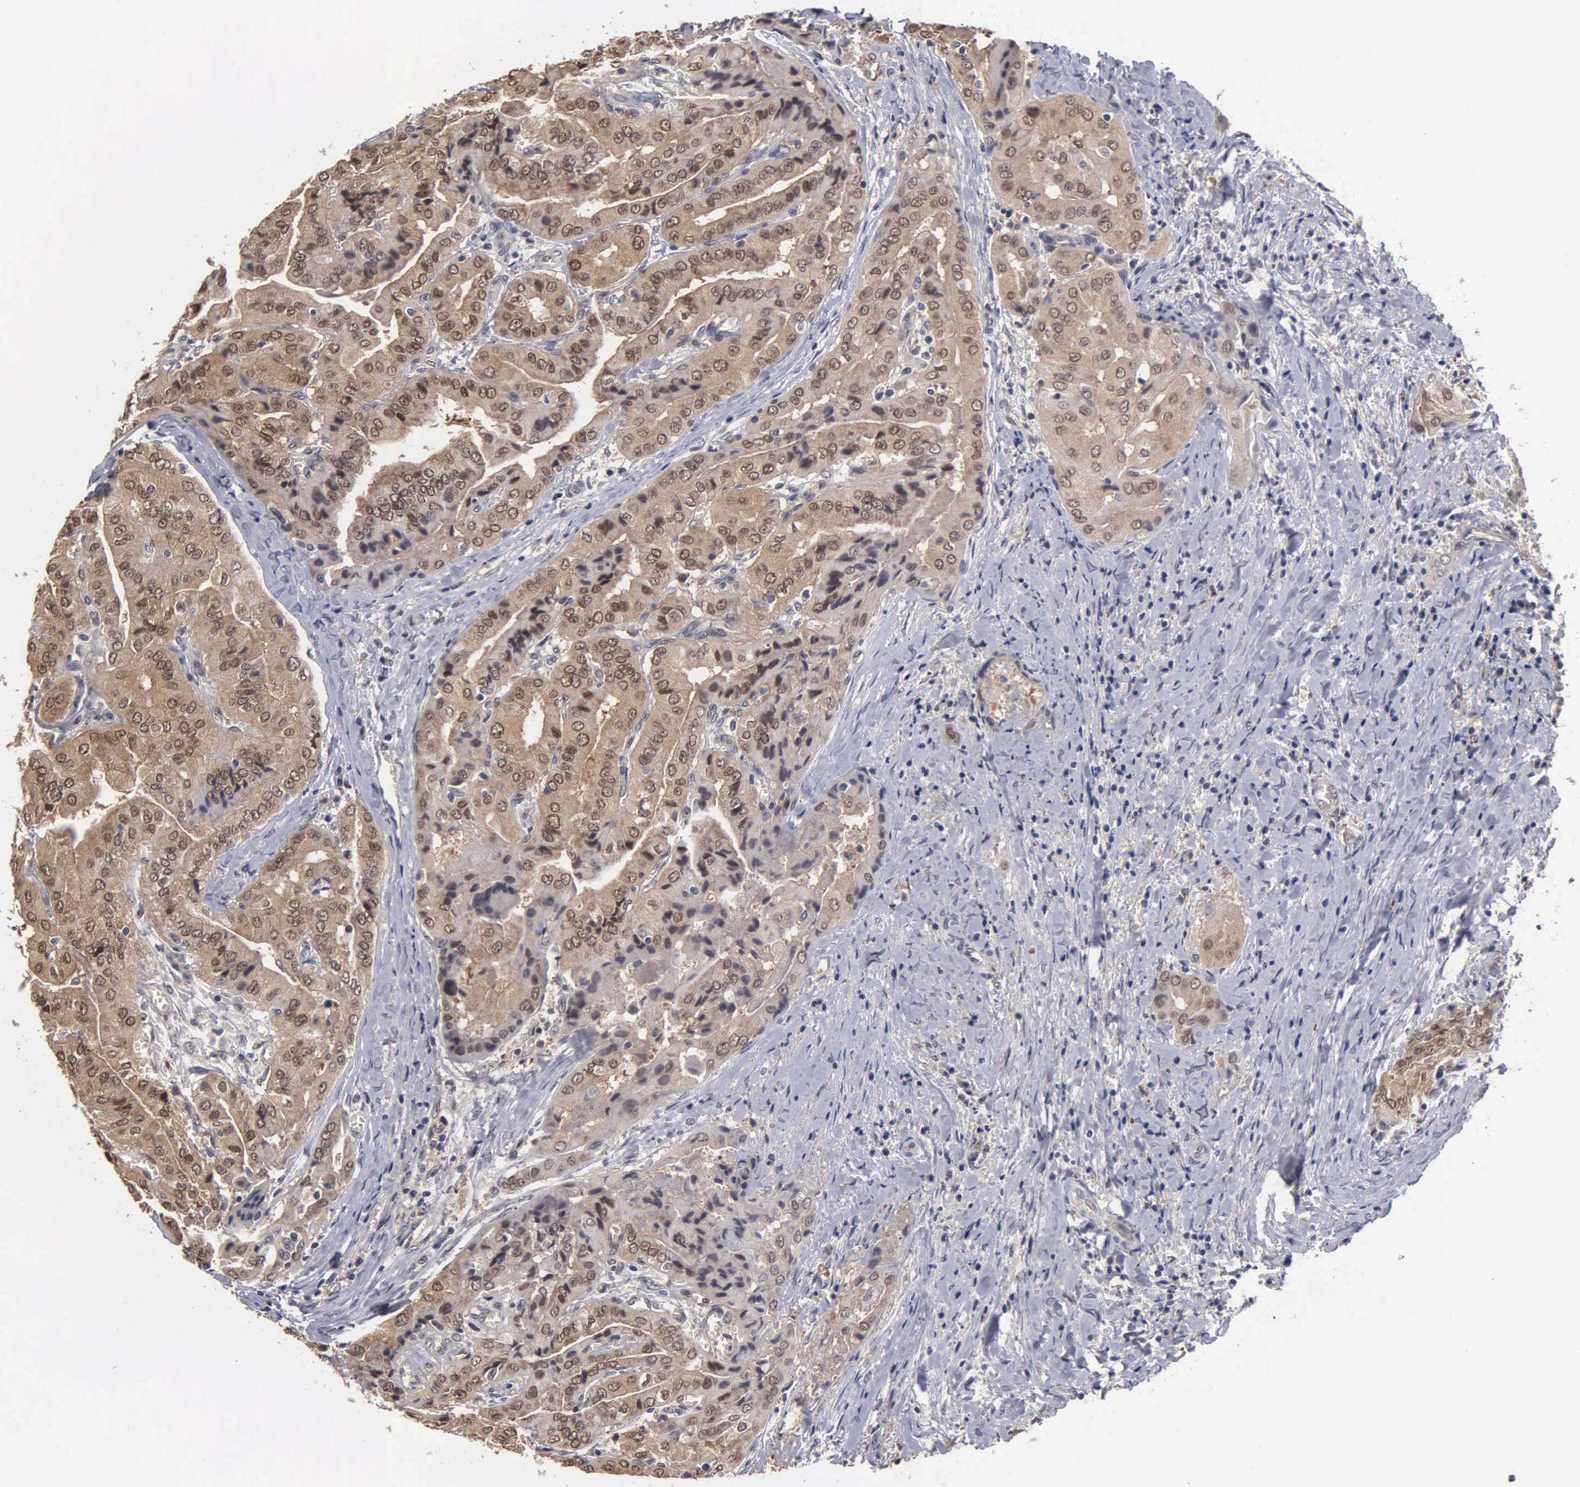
{"staining": {"intensity": "moderate", "quantity": ">75%", "location": "cytoplasmic/membranous,nuclear"}, "tissue": "thyroid cancer", "cell_type": "Tumor cells", "image_type": "cancer", "snomed": [{"axis": "morphology", "description": "Papillary adenocarcinoma, NOS"}, {"axis": "topography", "description": "Thyroid gland"}], "caption": "Thyroid papillary adenocarcinoma was stained to show a protein in brown. There is medium levels of moderate cytoplasmic/membranous and nuclear staining in about >75% of tumor cells. (DAB = brown stain, brightfield microscopy at high magnification).", "gene": "ZBTB33", "patient": {"sex": "female", "age": 71}}